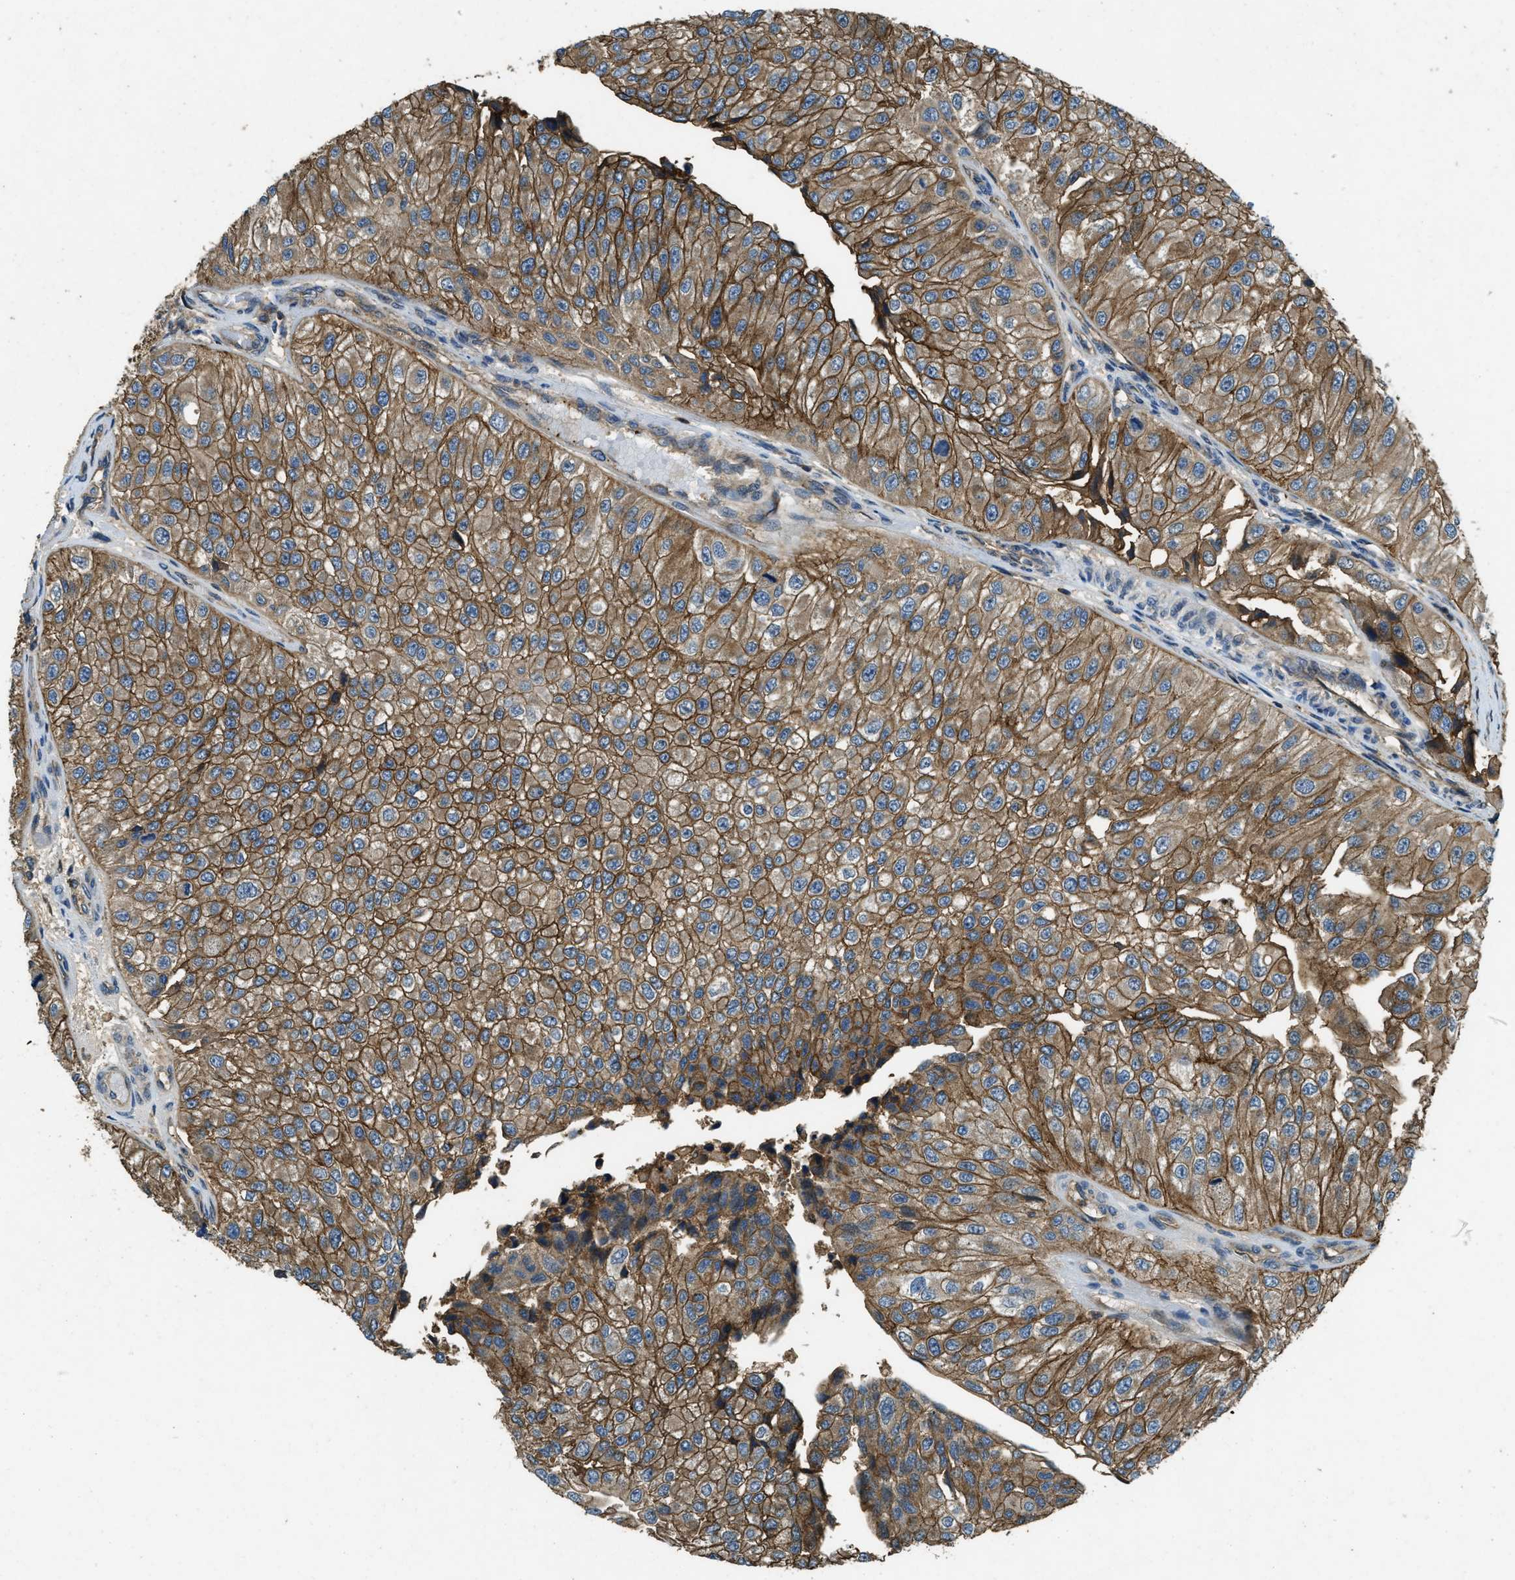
{"staining": {"intensity": "moderate", "quantity": ">75%", "location": "cytoplasmic/membranous"}, "tissue": "urothelial cancer", "cell_type": "Tumor cells", "image_type": "cancer", "snomed": [{"axis": "morphology", "description": "Urothelial carcinoma, High grade"}, {"axis": "topography", "description": "Kidney"}, {"axis": "topography", "description": "Urinary bladder"}], "caption": "Urothelial cancer tissue demonstrates moderate cytoplasmic/membranous staining in about >75% of tumor cells, visualized by immunohistochemistry.", "gene": "ATP8B1", "patient": {"sex": "male", "age": 77}}